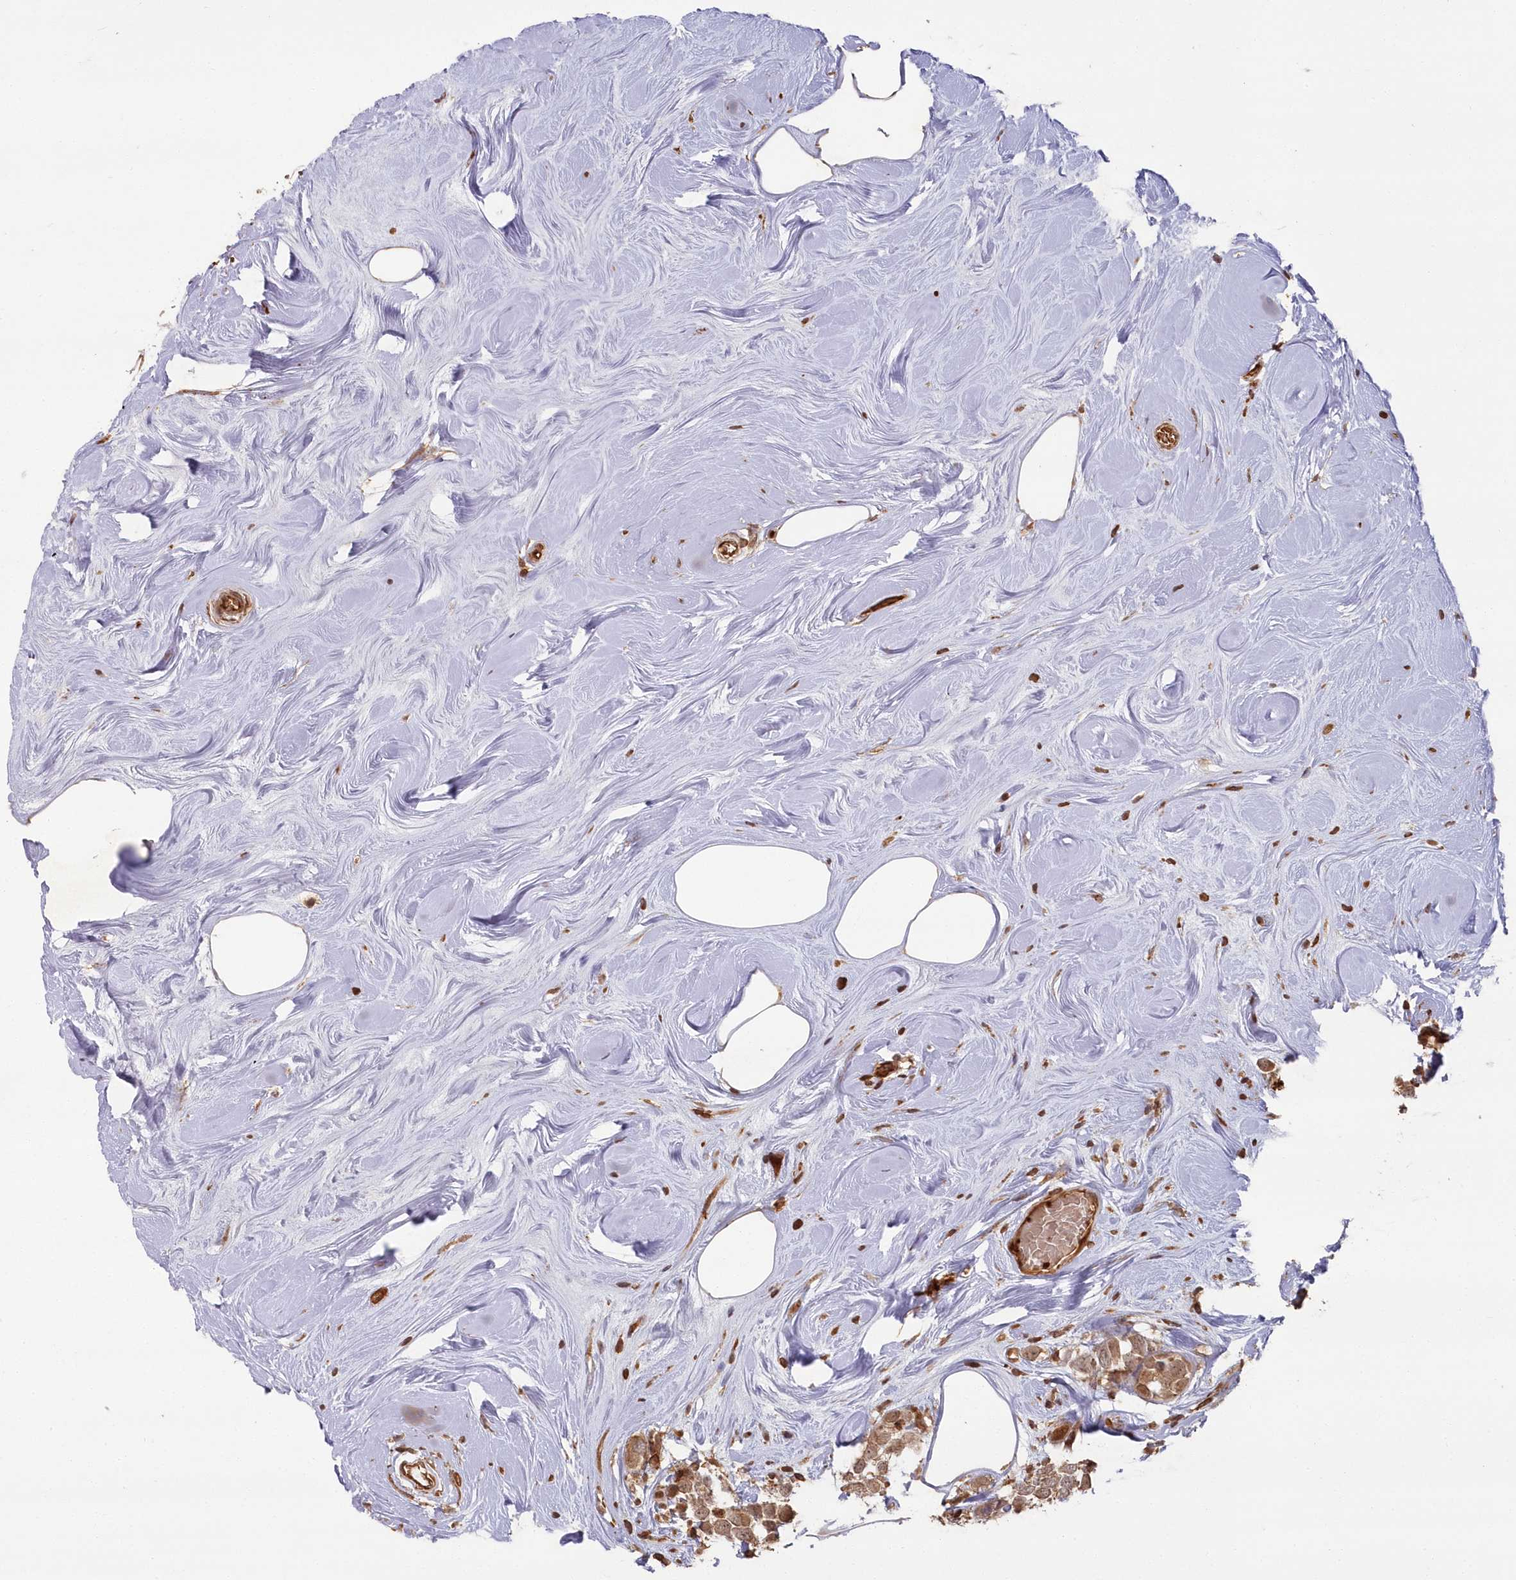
{"staining": {"intensity": "moderate", "quantity": ">75%", "location": "cytoplasmic/membranous"}, "tissue": "breast cancer", "cell_type": "Tumor cells", "image_type": "cancer", "snomed": [{"axis": "morphology", "description": "Duct carcinoma"}, {"axis": "topography", "description": "Breast"}], "caption": "Moderate cytoplasmic/membranous protein expression is identified in about >75% of tumor cells in breast cancer (infiltrating ductal carcinoma).", "gene": "RGCC", "patient": {"sex": "female", "age": 61}}